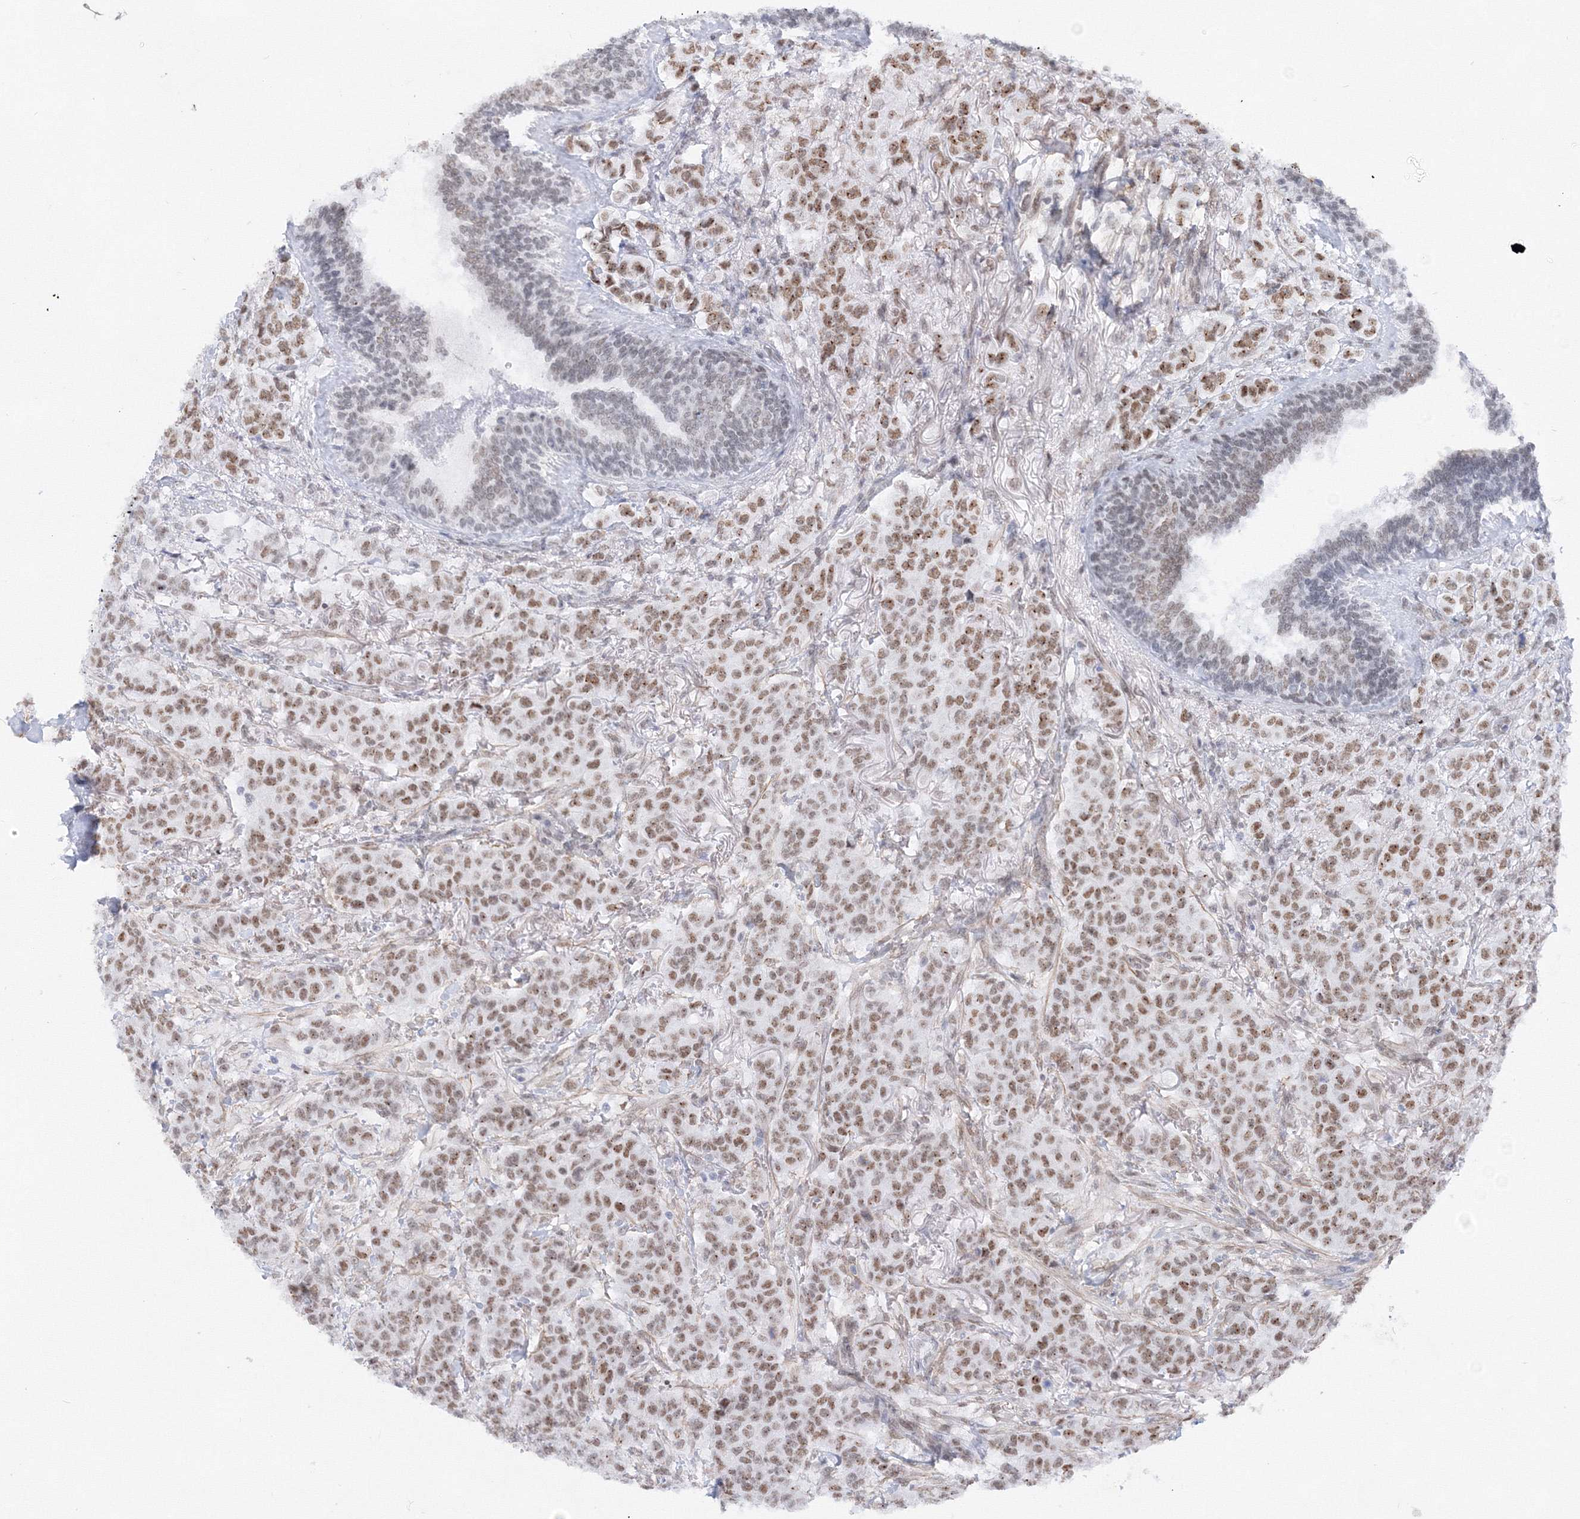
{"staining": {"intensity": "moderate", "quantity": ">75%", "location": "nuclear"}, "tissue": "breast cancer", "cell_type": "Tumor cells", "image_type": "cancer", "snomed": [{"axis": "morphology", "description": "Duct carcinoma"}, {"axis": "topography", "description": "Breast"}], "caption": "Brown immunohistochemical staining in infiltrating ductal carcinoma (breast) displays moderate nuclear expression in about >75% of tumor cells. (DAB (3,3'-diaminobenzidine) = brown stain, brightfield microscopy at high magnification).", "gene": "ZNF638", "patient": {"sex": "female", "age": 40}}